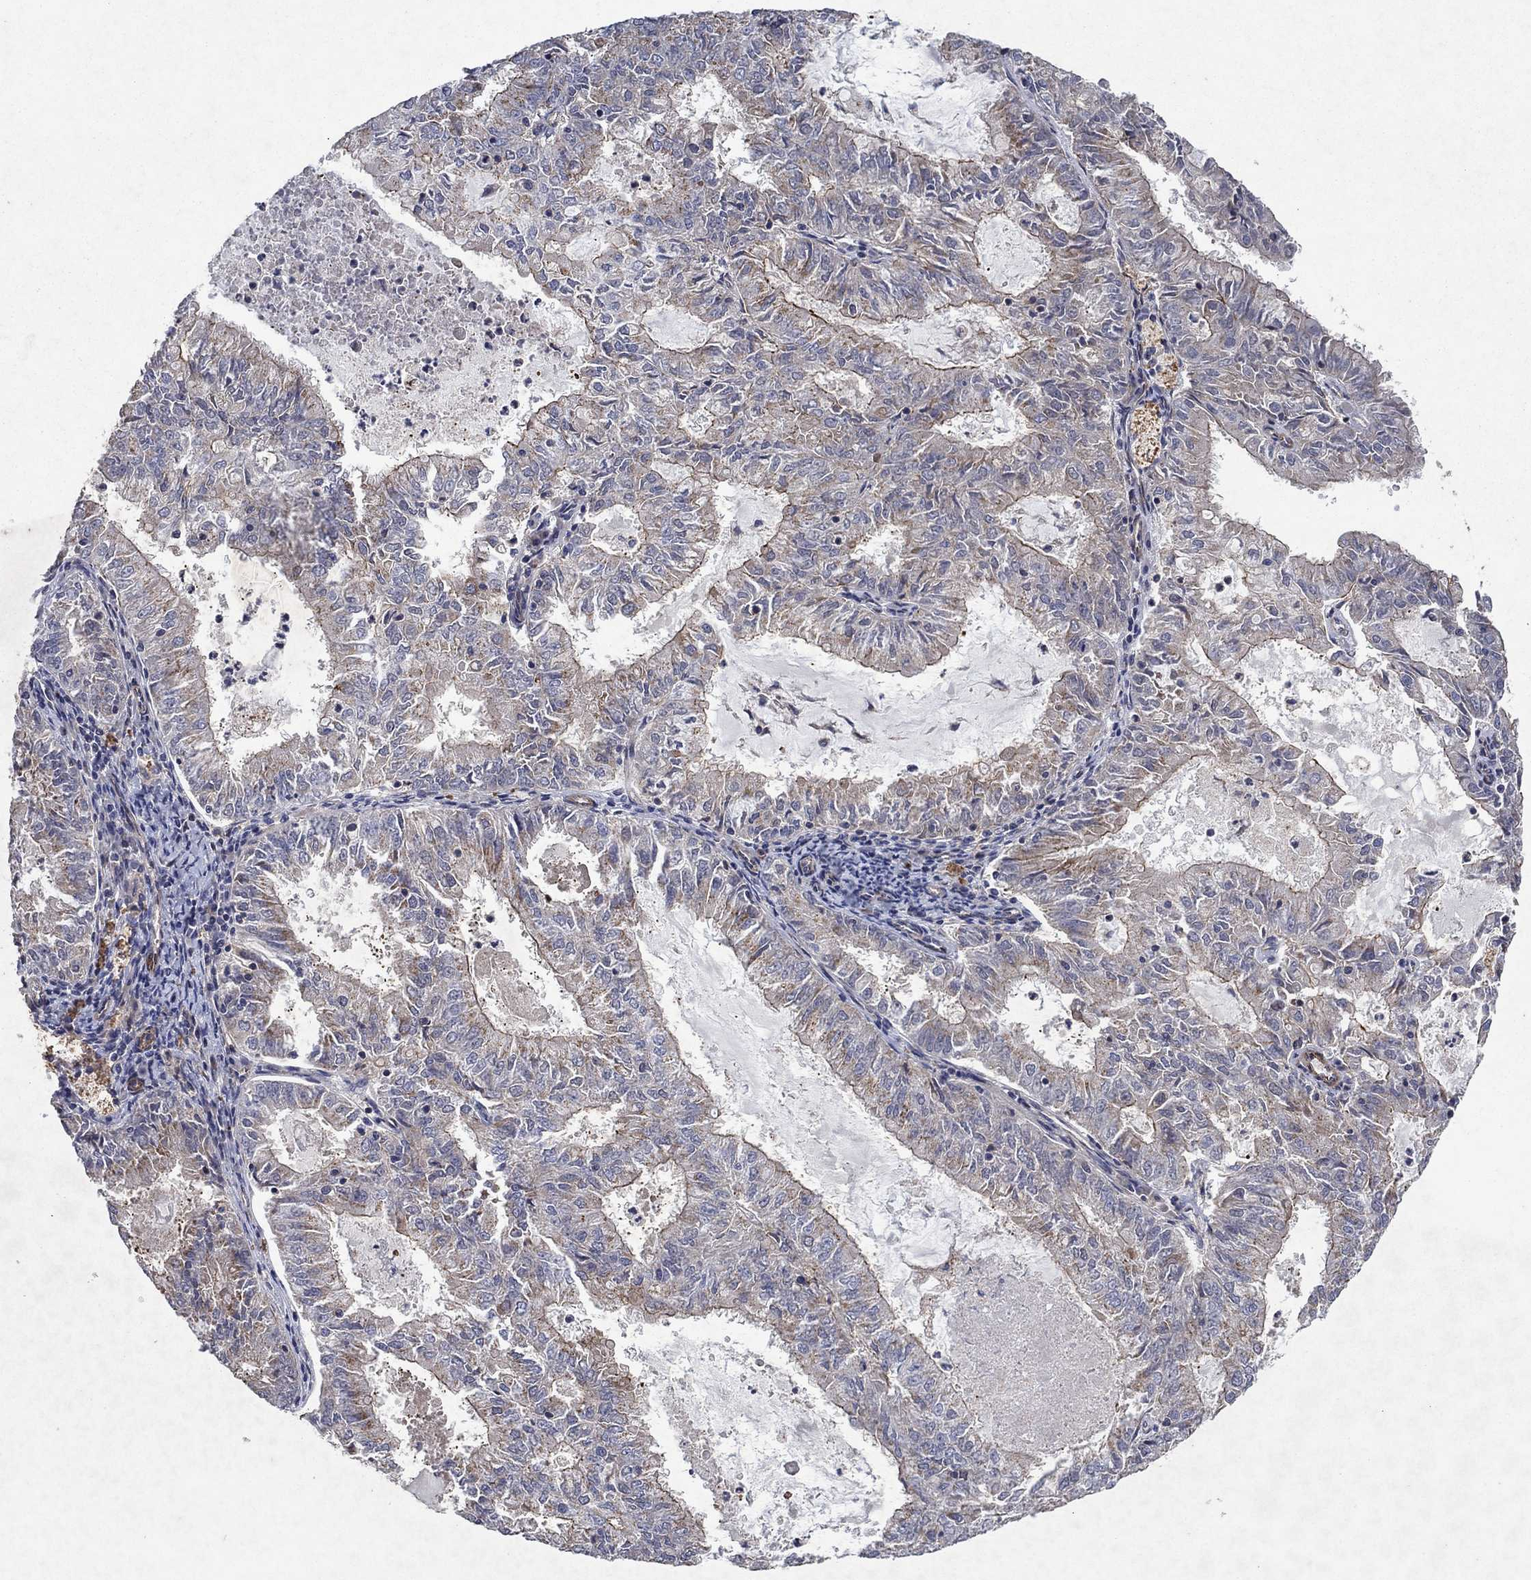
{"staining": {"intensity": "moderate", "quantity": "<25%", "location": "cytoplasmic/membranous"}, "tissue": "endometrial cancer", "cell_type": "Tumor cells", "image_type": "cancer", "snomed": [{"axis": "morphology", "description": "Adenocarcinoma, NOS"}, {"axis": "topography", "description": "Endometrium"}], "caption": "Human endometrial adenocarcinoma stained with a brown dye reveals moderate cytoplasmic/membranous positive positivity in approximately <25% of tumor cells.", "gene": "FRG1", "patient": {"sex": "female", "age": 57}}